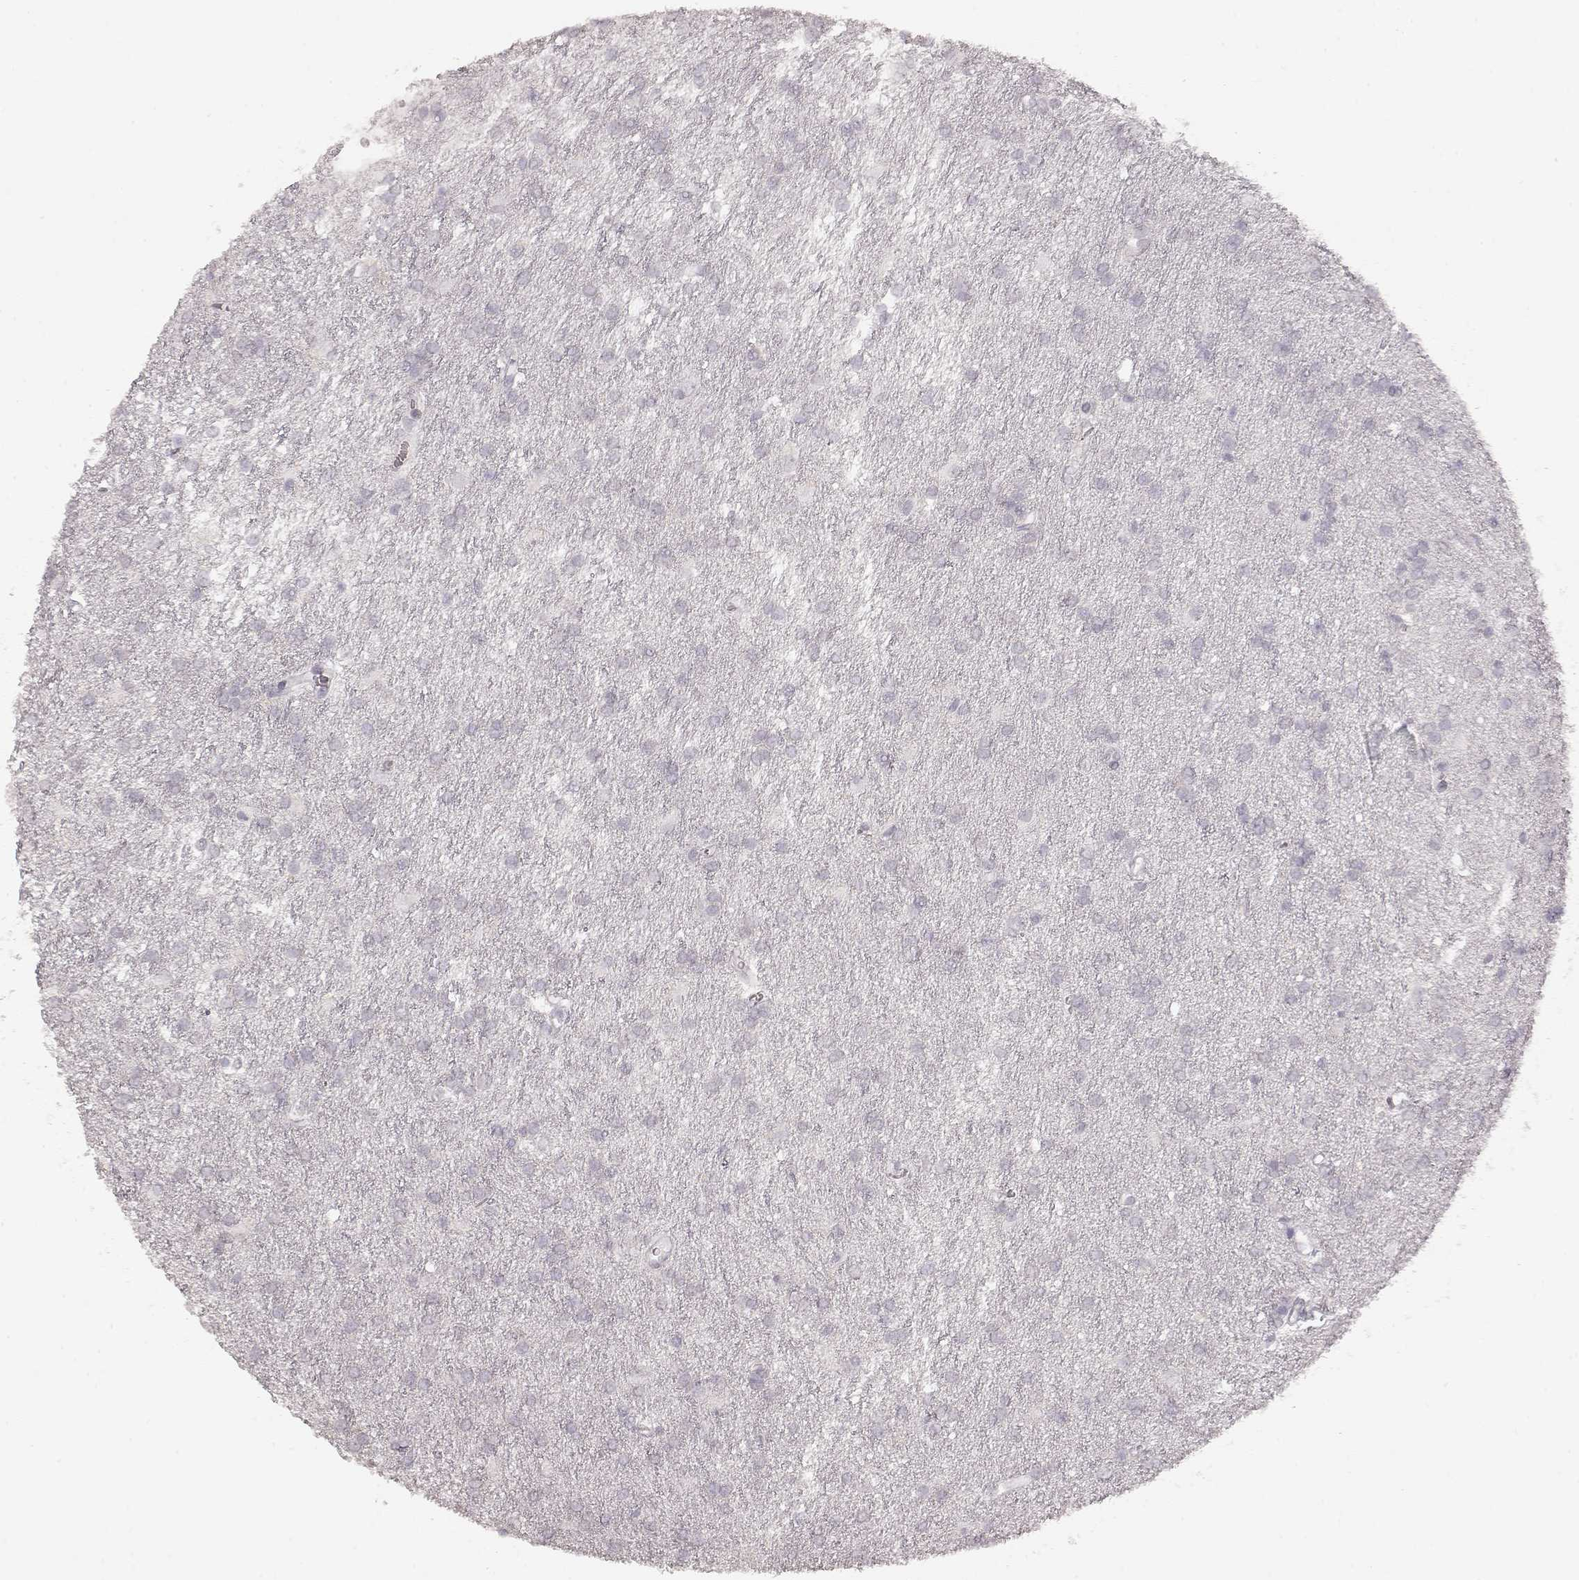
{"staining": {"intensity": "negative", "quantity": "none", "location": "none"}, "tissue": "glioma", "cell_type": "Tumor cells", "image_type": "cancer", "snomed": [{"axis": "morphology", "description": "Glioma, malignant, Low grade"}, {"axis": "topography", "description": "Brain"}], "caption": "IHC photomicrograph of neoplastic tissue: malignant low-grade glioma stained with DAB demonstrates no significant protein staining in tumor cells.", "gene": "LAMC2", "patient": {"sex": "female", "age": 32}}